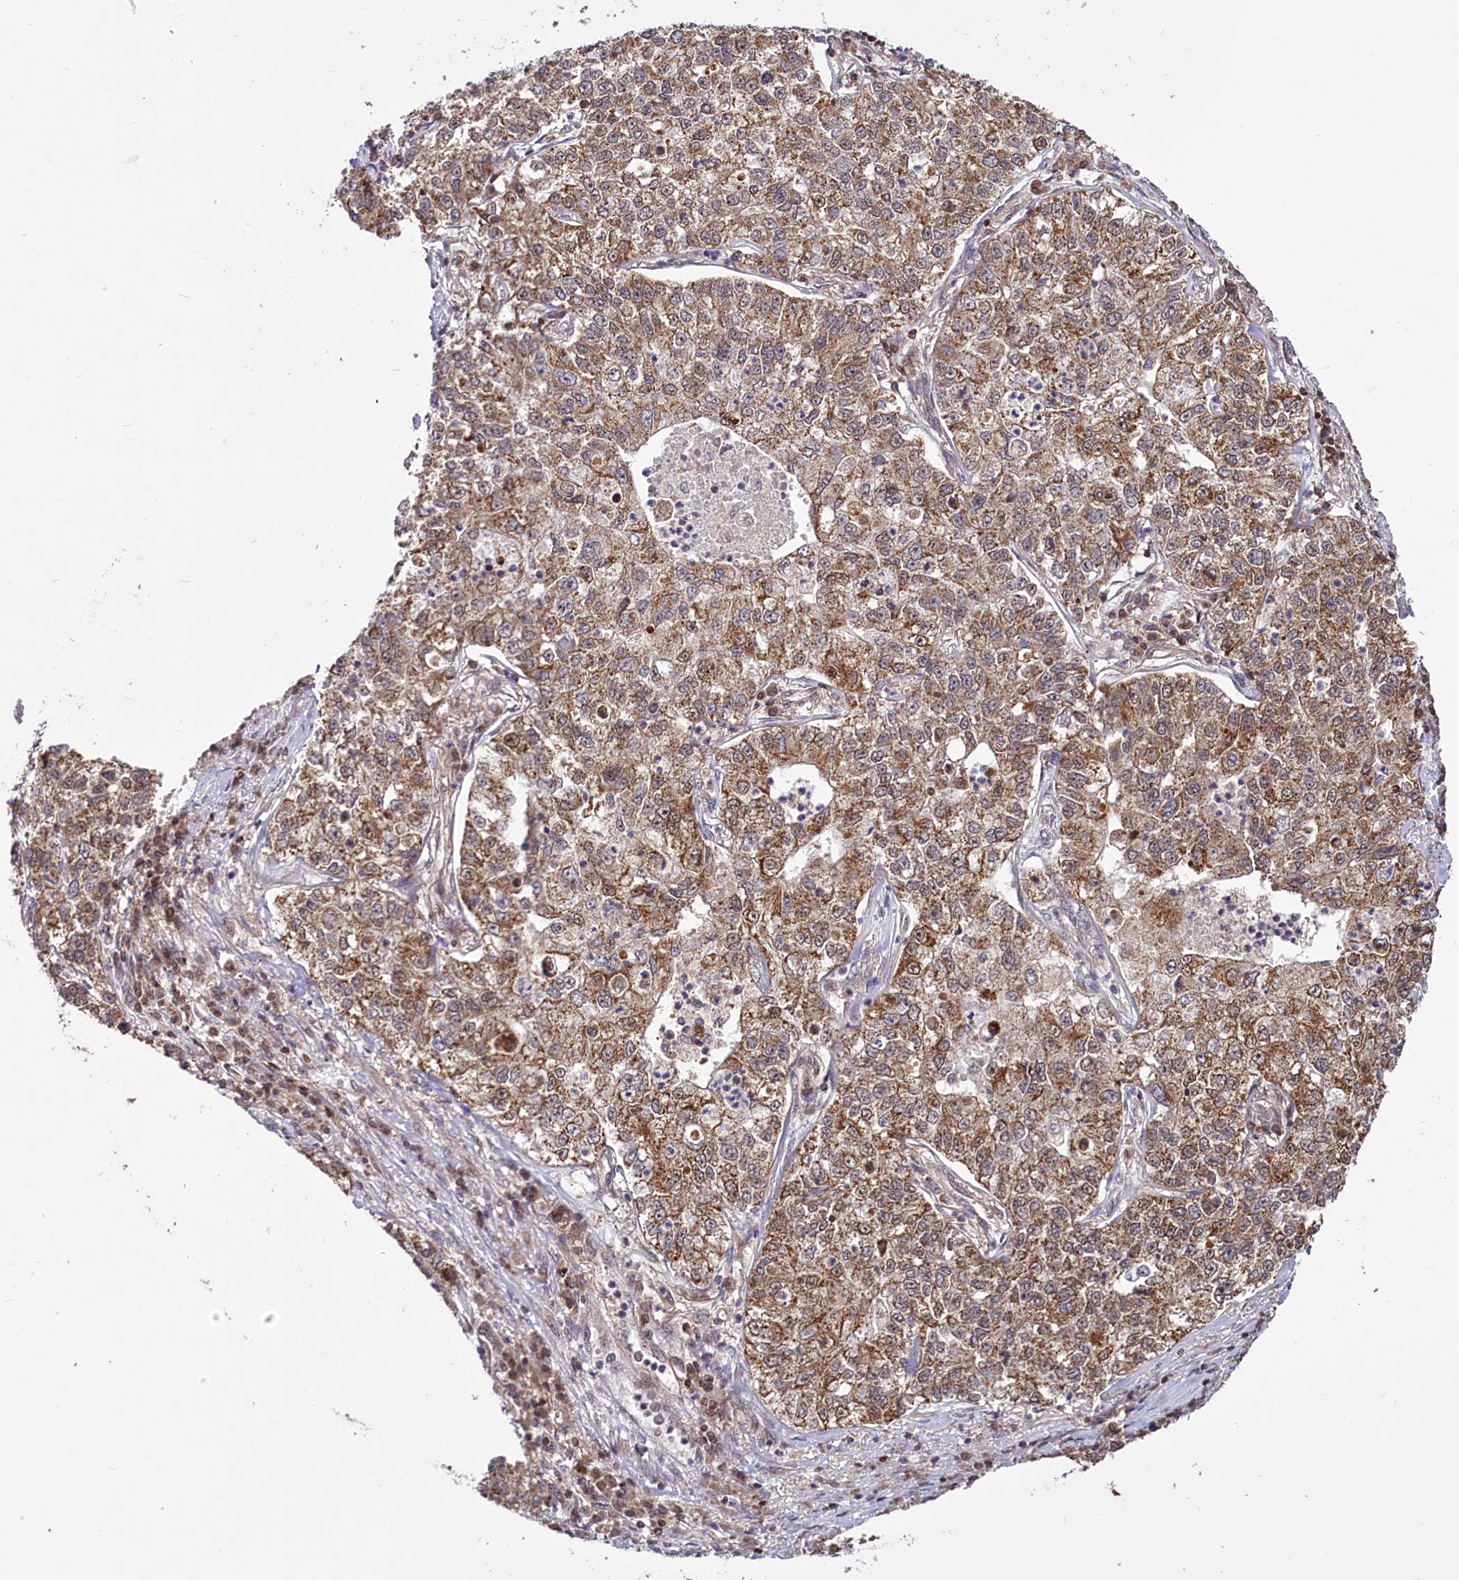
{"staining": {"intensity": "moderate", "quantity": ">75%", "location": "cytoplasmic/membranous"}, "tissue": "lung cancer", "cell_type": "Tumor cells", "image_type": "cancer", "snomed": [{"axis": "morphology", "description": "Adenocarcinoma, NOS"}, {"axis": "topography", "description": "Lung"}], "caption": "IHC (DAB (3,3'-diaminobenzidine)) staining of lung cancer (adenocarcinoma) exhibits moderate cytoplasmic/membranous protein expression in approximately >75% of tumor cells.", "gene": "PHC3", "patient": {"sex": "male", "age": 49}}